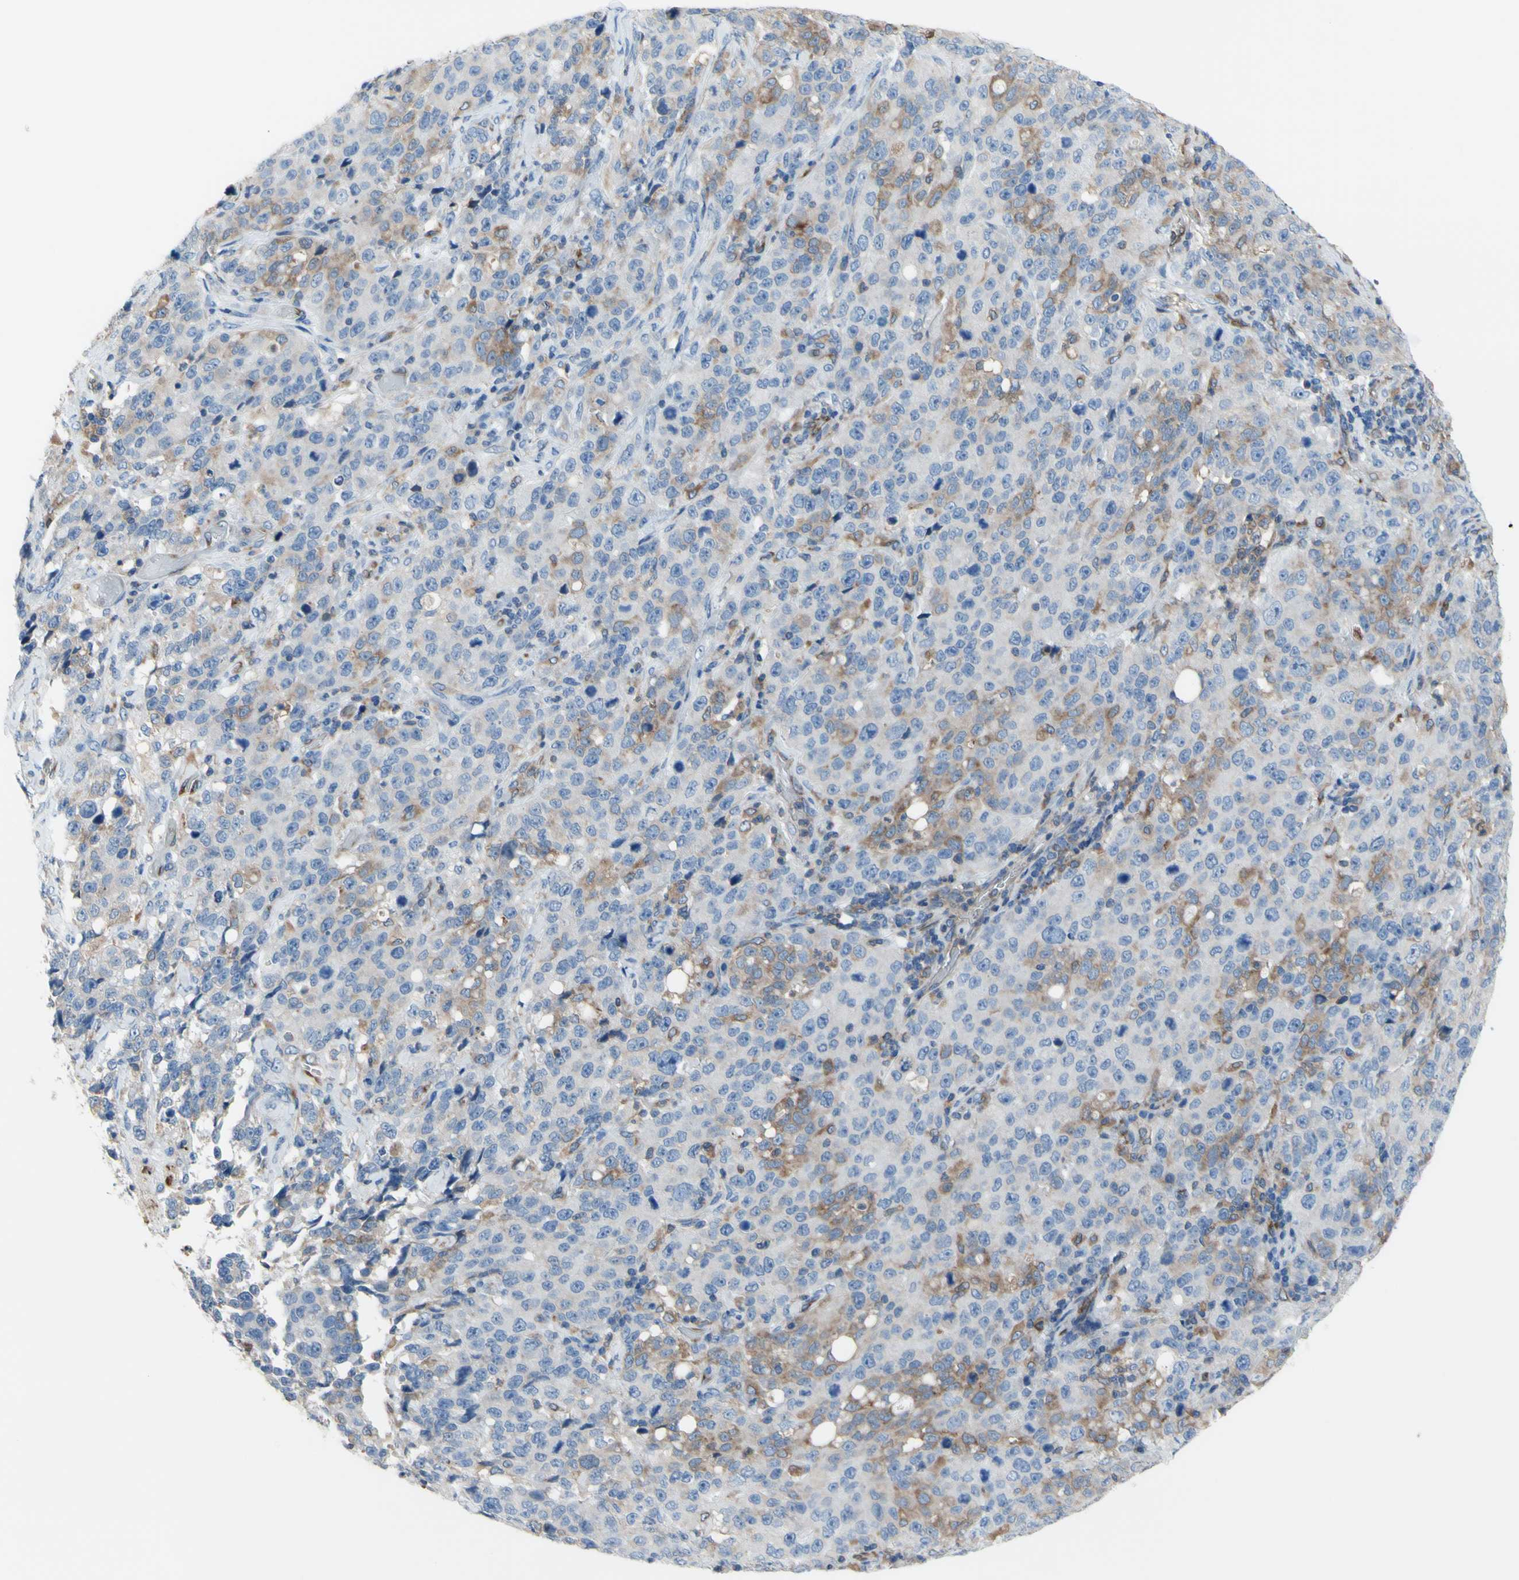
{"staining": {"intensity": "moderate", "quantity": "<25%", "location": "cytoplasmic/membranous"}, "tissue": "stomach cancer", "cell_type": "Tumor cells", "image_type": "cancer", "snomed": [{"axis": "morphology", "description": "Normal tissue, NOS"}, {"axis": "morphology", "description": "Adenocarcinoma, NOS"}, {"axis": "topography", "description": "Stomach"}], "caption": "Stomach adenocarcinoma stained with a protein marker exhibits moderate staining in tumor cells.", "gene": "MGST2", "patient": {"sex": "male", "age": 48}}